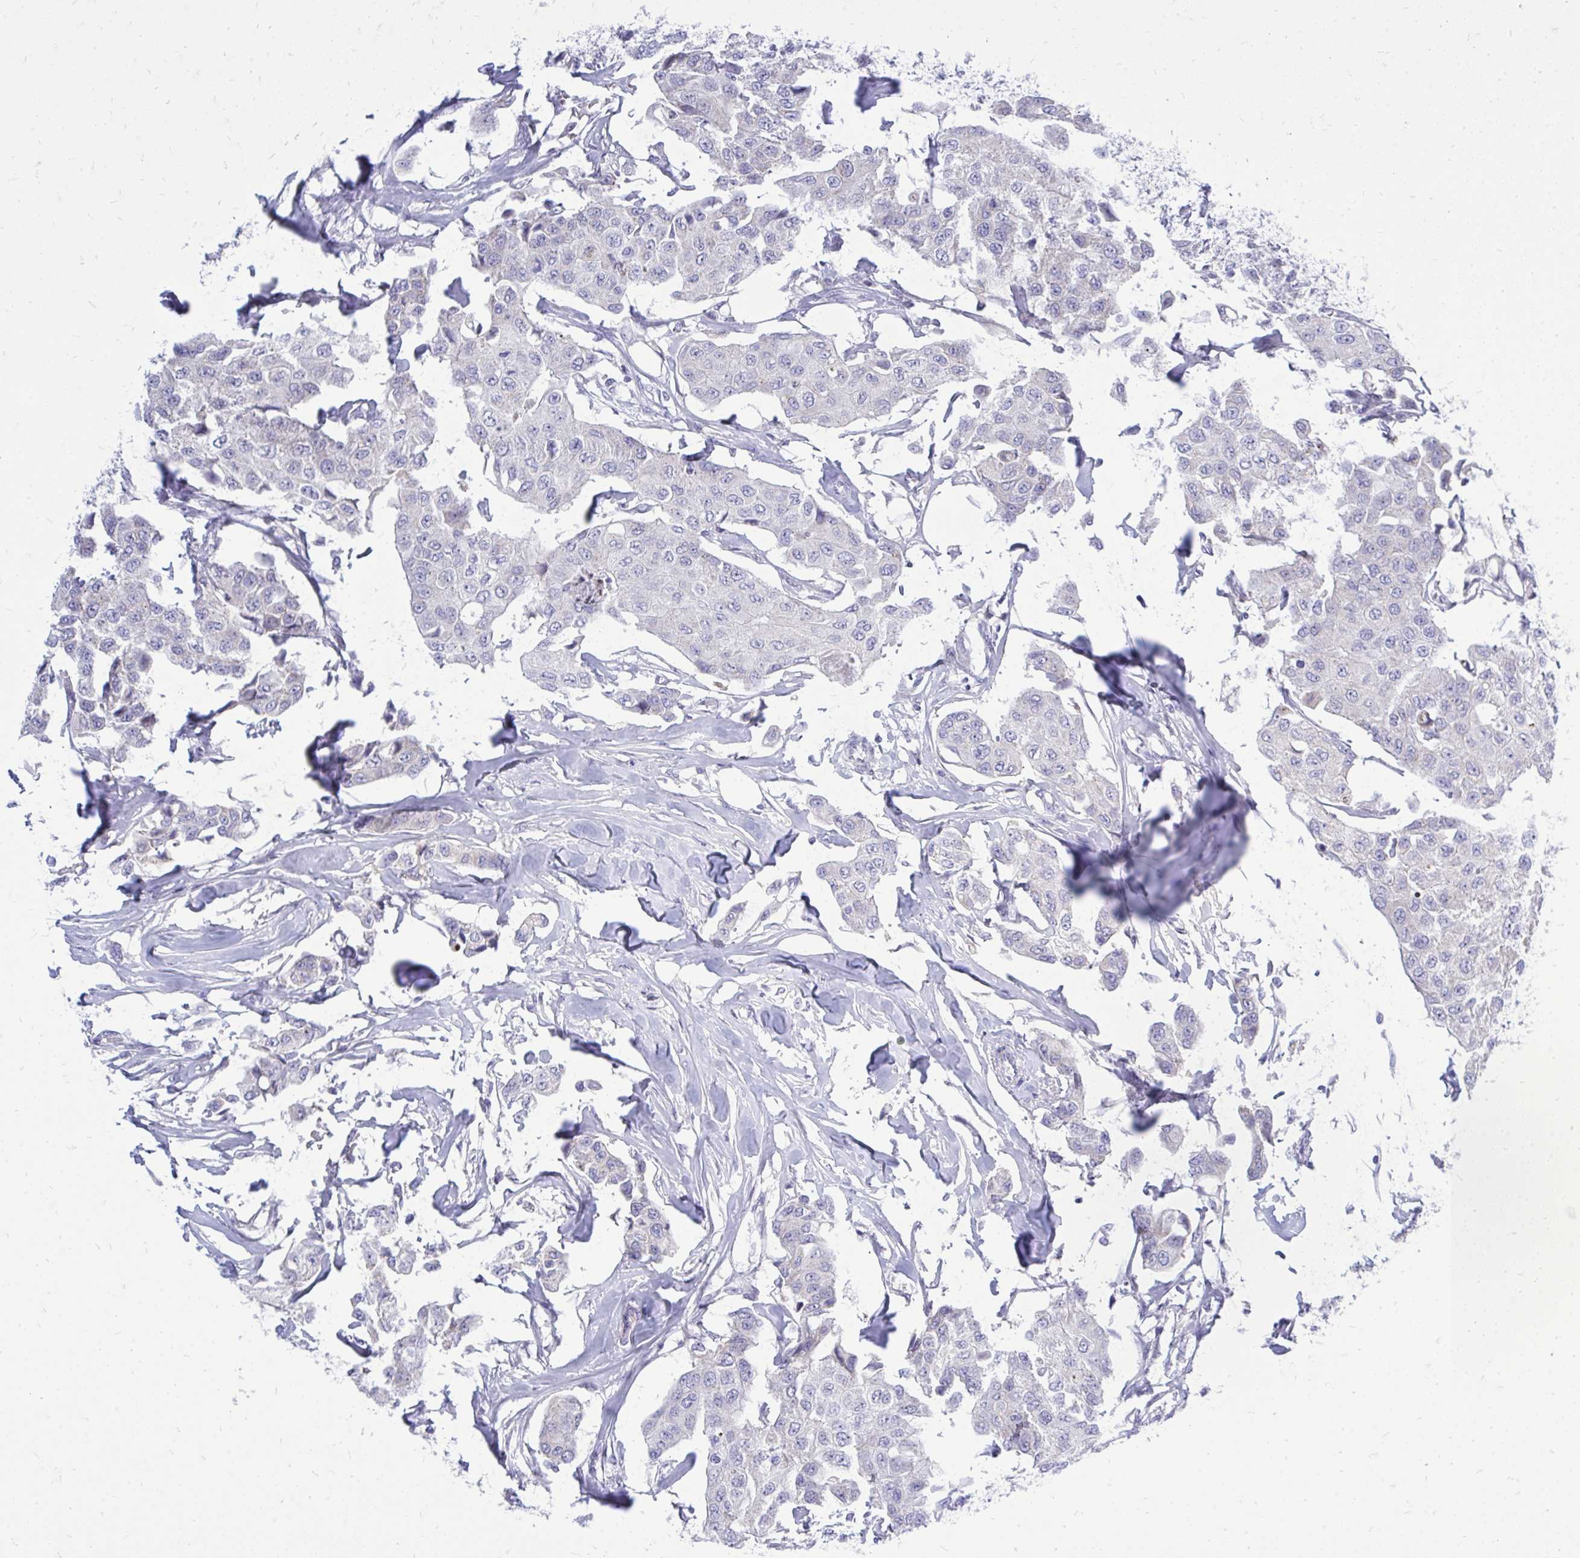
{"staining": {"intensity": "negative", "quantity": "none", "location": "none"}, "tissue": "breast cancer", "cell_type": "Tumor cells", "image_type": "cancer", "snomed": [{"axis": "morphology", "description": "Duct carcinoma"}, {"axis": "topography", "description": "Breast"}, {"axis": "topography", "description": "Lymph node"}], "caption": "Breast intraductal carcinoma was stained to show a protein in brown. There is no significant expression in tumor cells.", "gene": "GABRA1", "patient": {"sex": "female", "age": 80}}